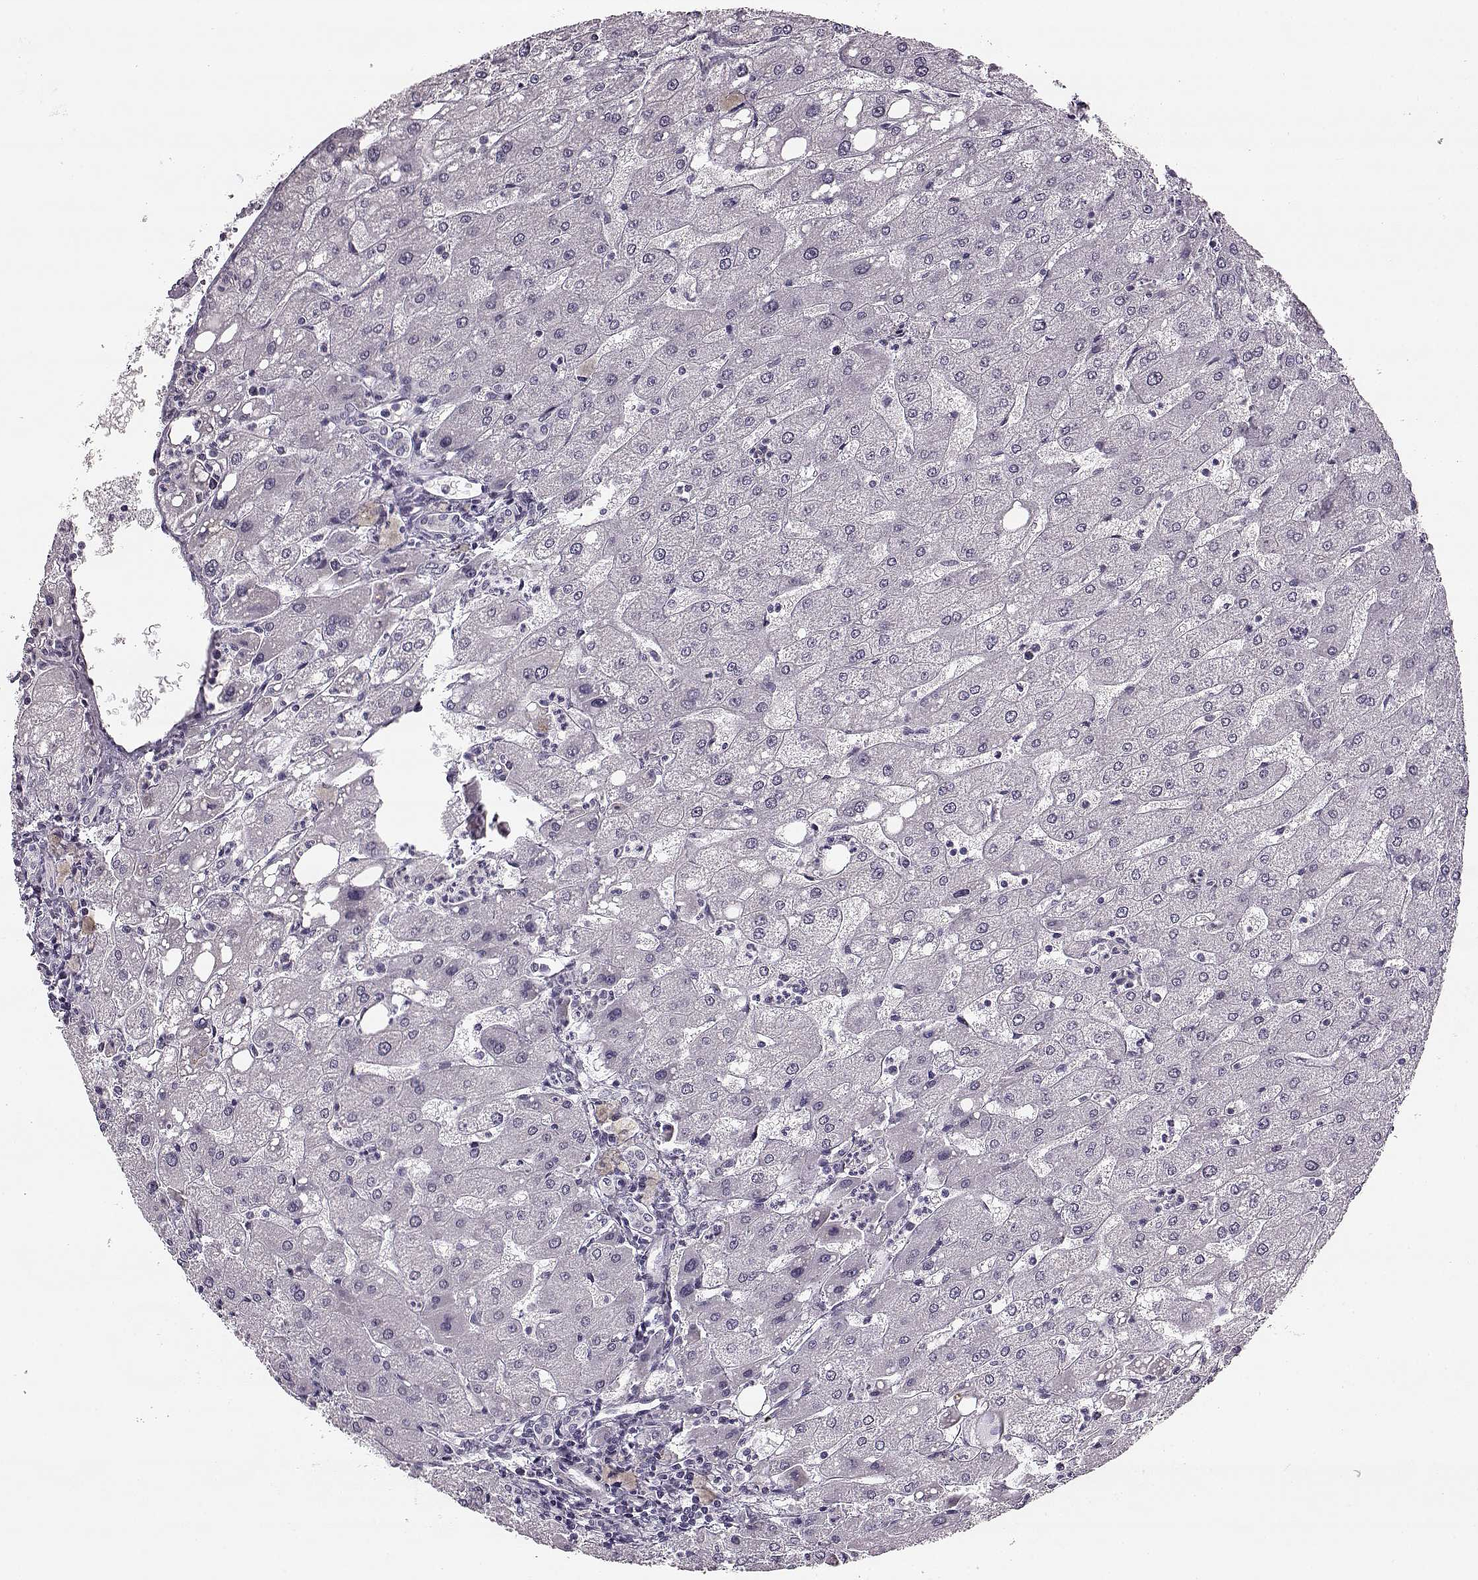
{"staining": {"intensity": "negative", "quantity": "none", "location": "none"}, "tissue": "liver", "cell_type": "Cholangiocytes", "image_type": "normal", "snomed": [{"axis": "morphology", "description": "Normal tissue, NOS"}, {"axis": "topography", "description": "Liver"}], "caption": "Benign liver was stained to show a protein in brown. There is no significant expression in cholangiocytes. (DAB immunohistochemistry, high magnification).", "gene": "MAP6D1", "patient": {"sex": "male", "age": 67}}